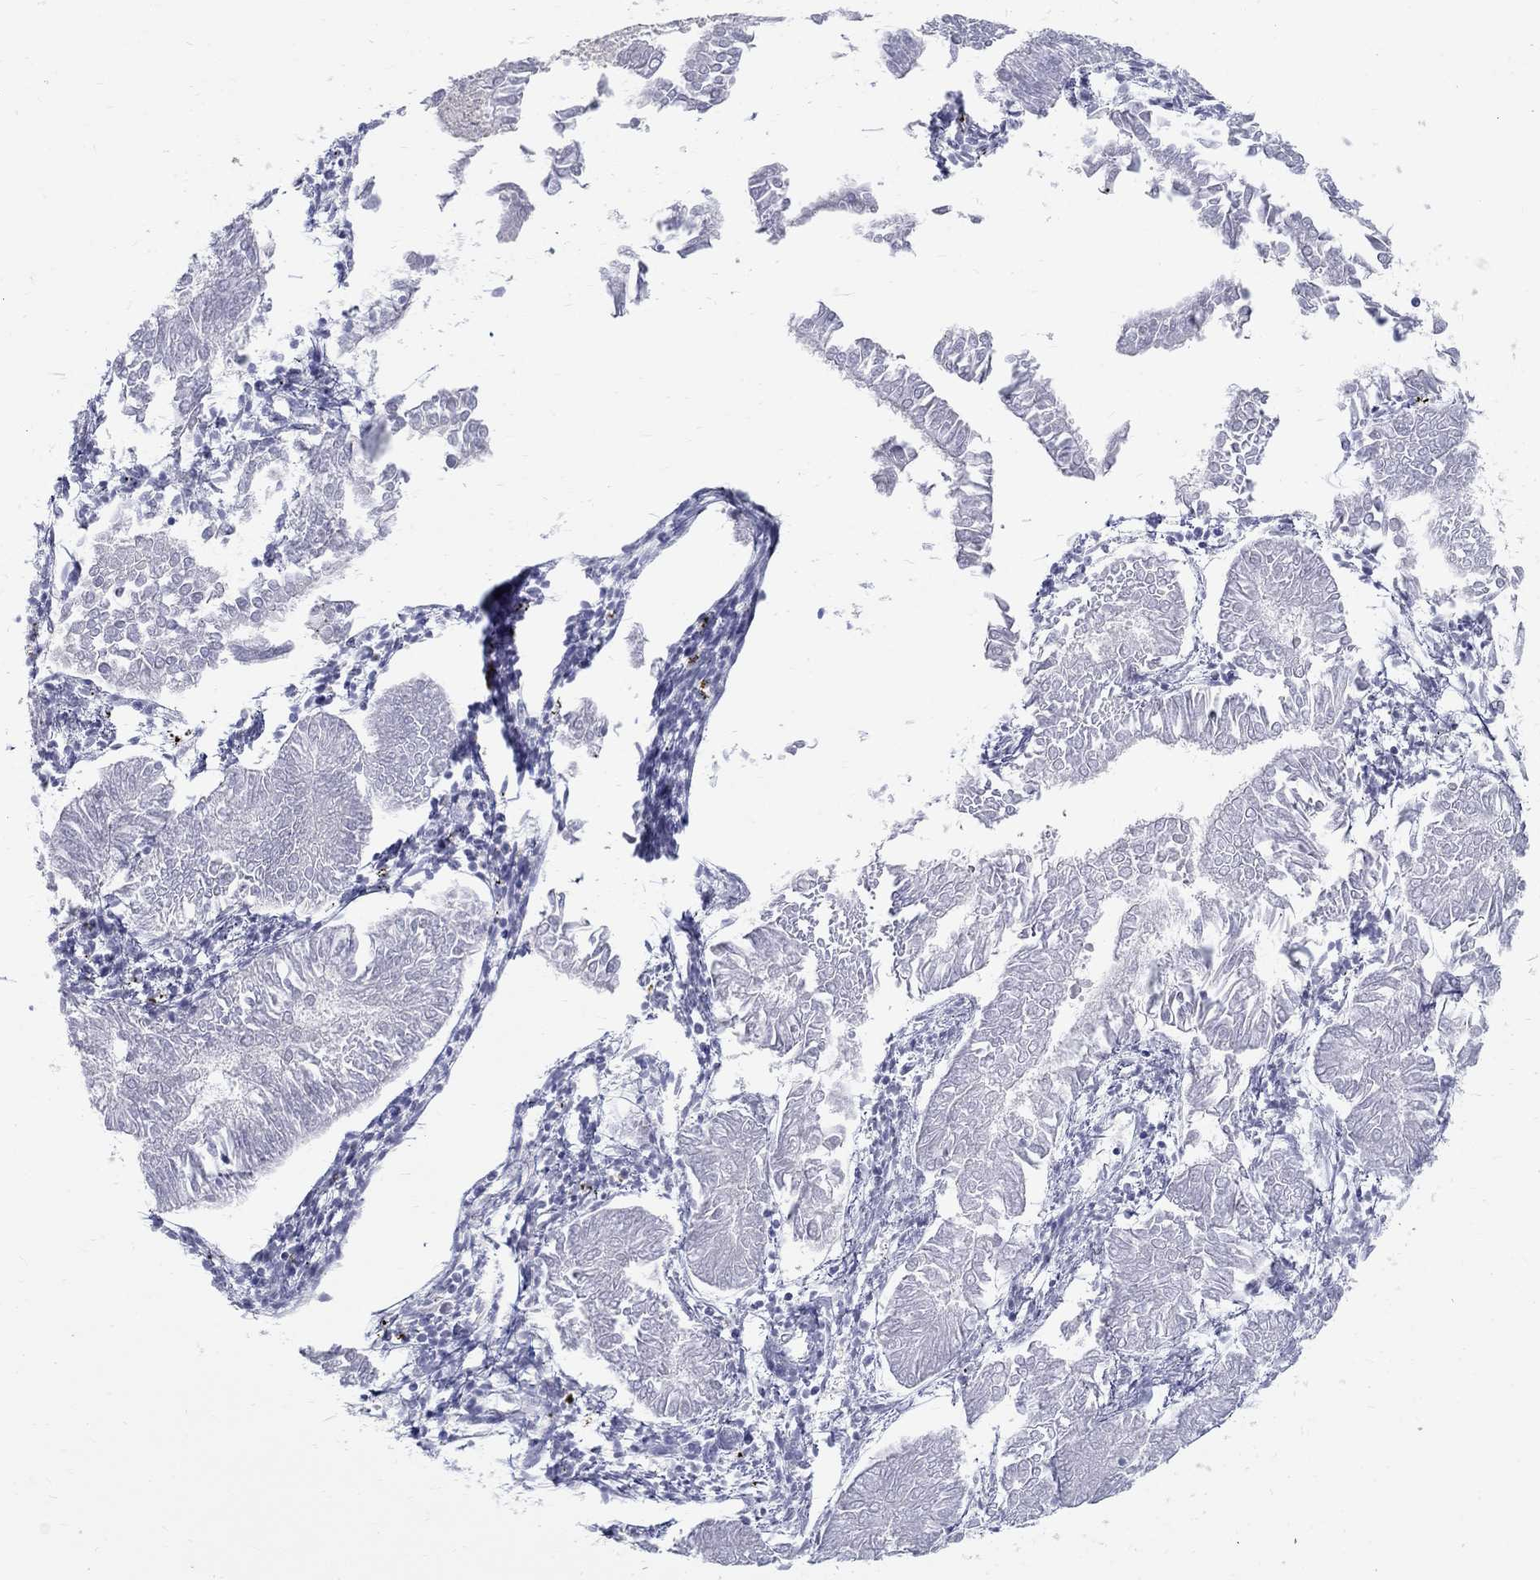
{"staining": {"intensity": "negative", "quantity": "none", "location": "none"}, "tissue": "endometrial cancer", "cell_type": "Tumor cells", "image_type": "cancer", "snomed": [{"axis": "morphology", "description": "Adenocarcinoma, NOS"}, {"axis": "topography", "description": "Endometrium"}], "caption": "An image of adenocarcinoma (endometrial) stained for a protein reveals no brown staining in tumor cells. (Immunohistochemistry (ihc), brightfield microscopy, high magnification).", "gene": "MAGEB6", "patient": {"sex": "female", "age": 53}}